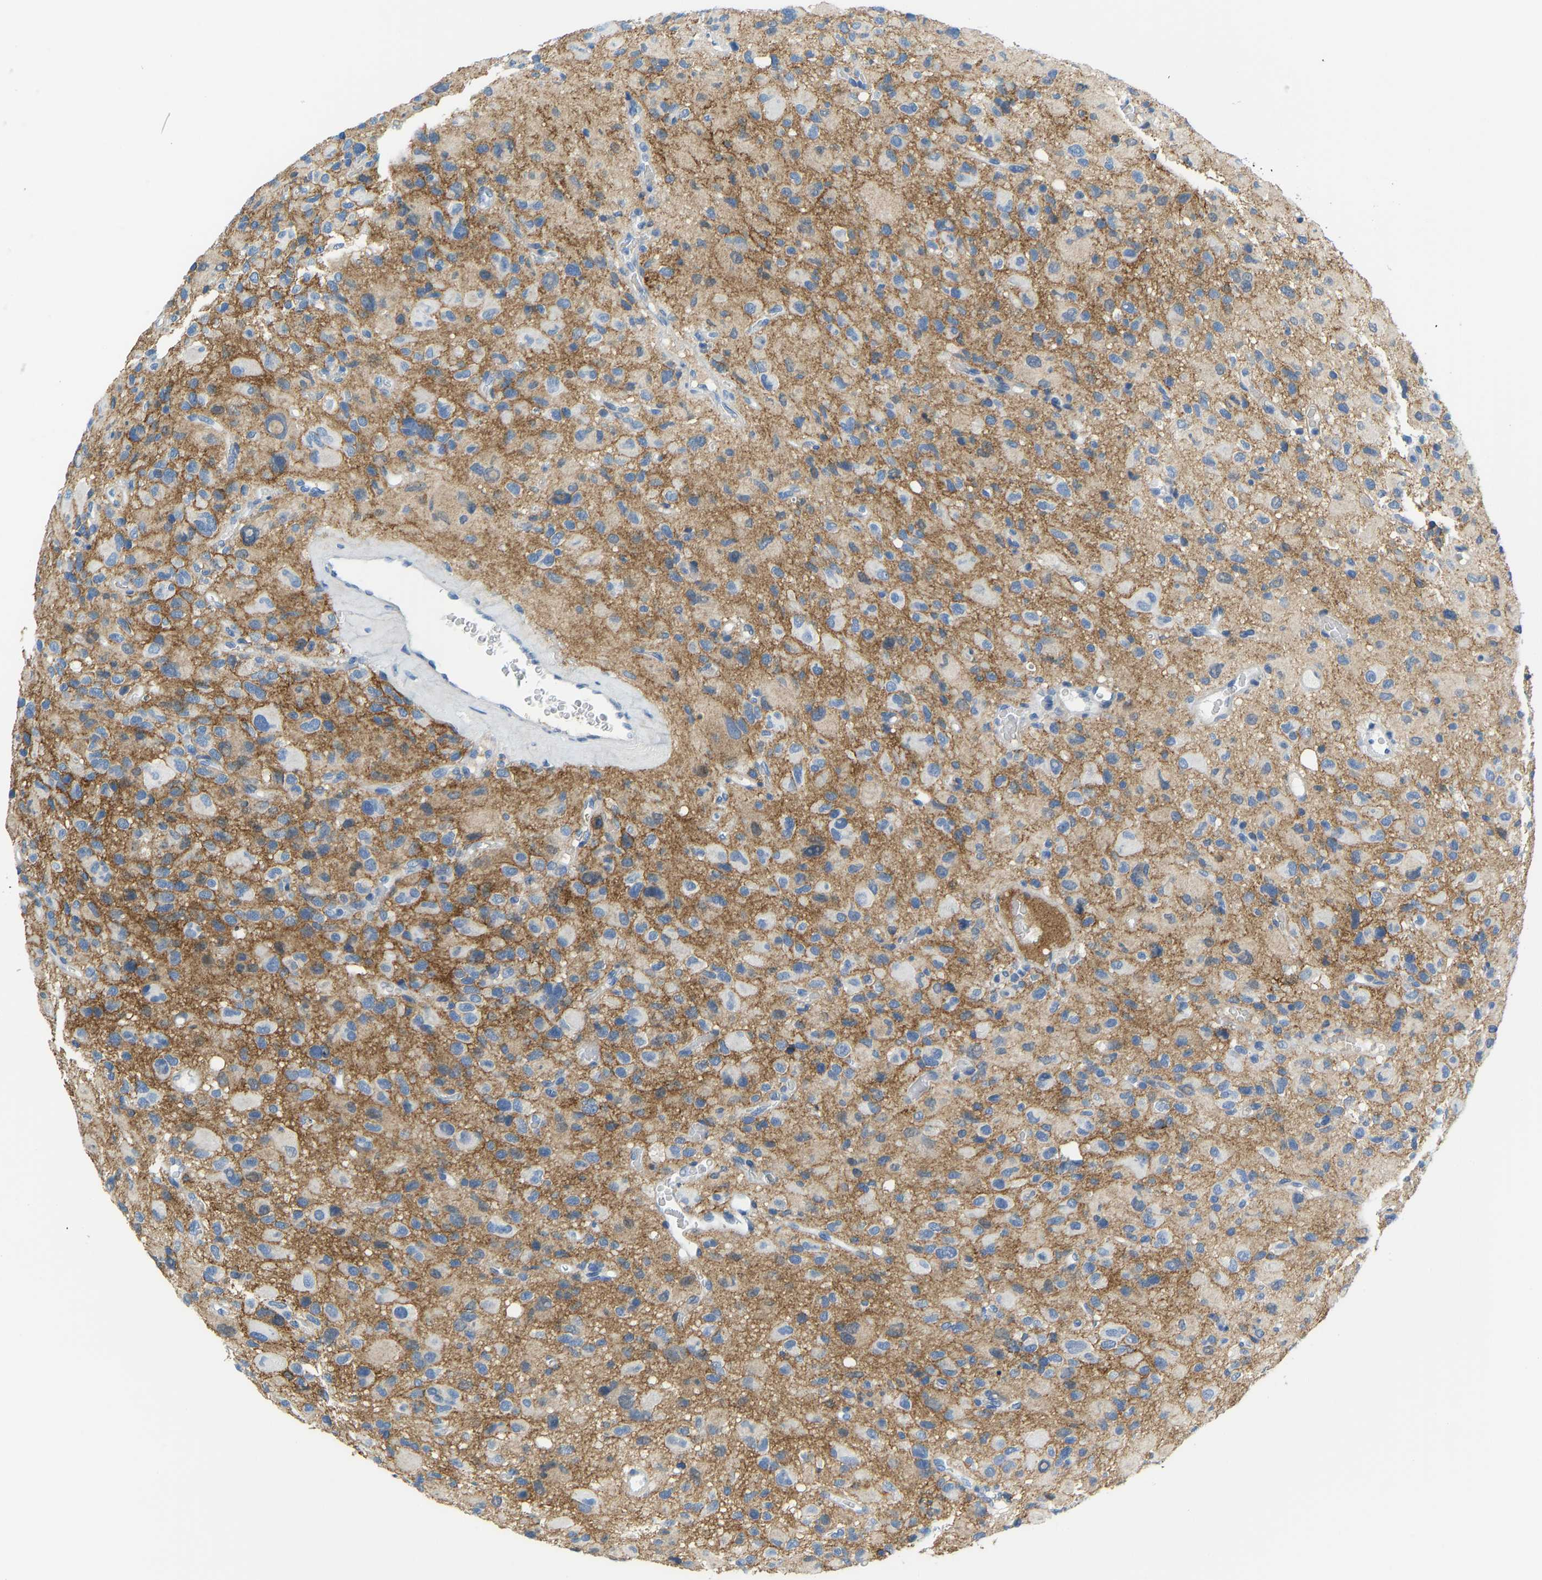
{"staining": {"intensity": "moderate", "quantity": "25%-75%", "location": "cytoplasmic/membranous"}, "tissue": "glioma", "cell_type": "Tumor cells", "image_type": "cancer", "snomed": [{"axis": "morphology", "description": "Glioma, malignant, High grade"}, {"axis": "topography", "description": "Brain"}], "caption": "Malignant high-grade glioma stained for a protein (brown) demonstrates moderate cytoplasmic/membranous positive positivity in about 25%-75% of tumor cells.", "gene": "SERPINB3", "patient": {"sex": "male", "age": 48}}